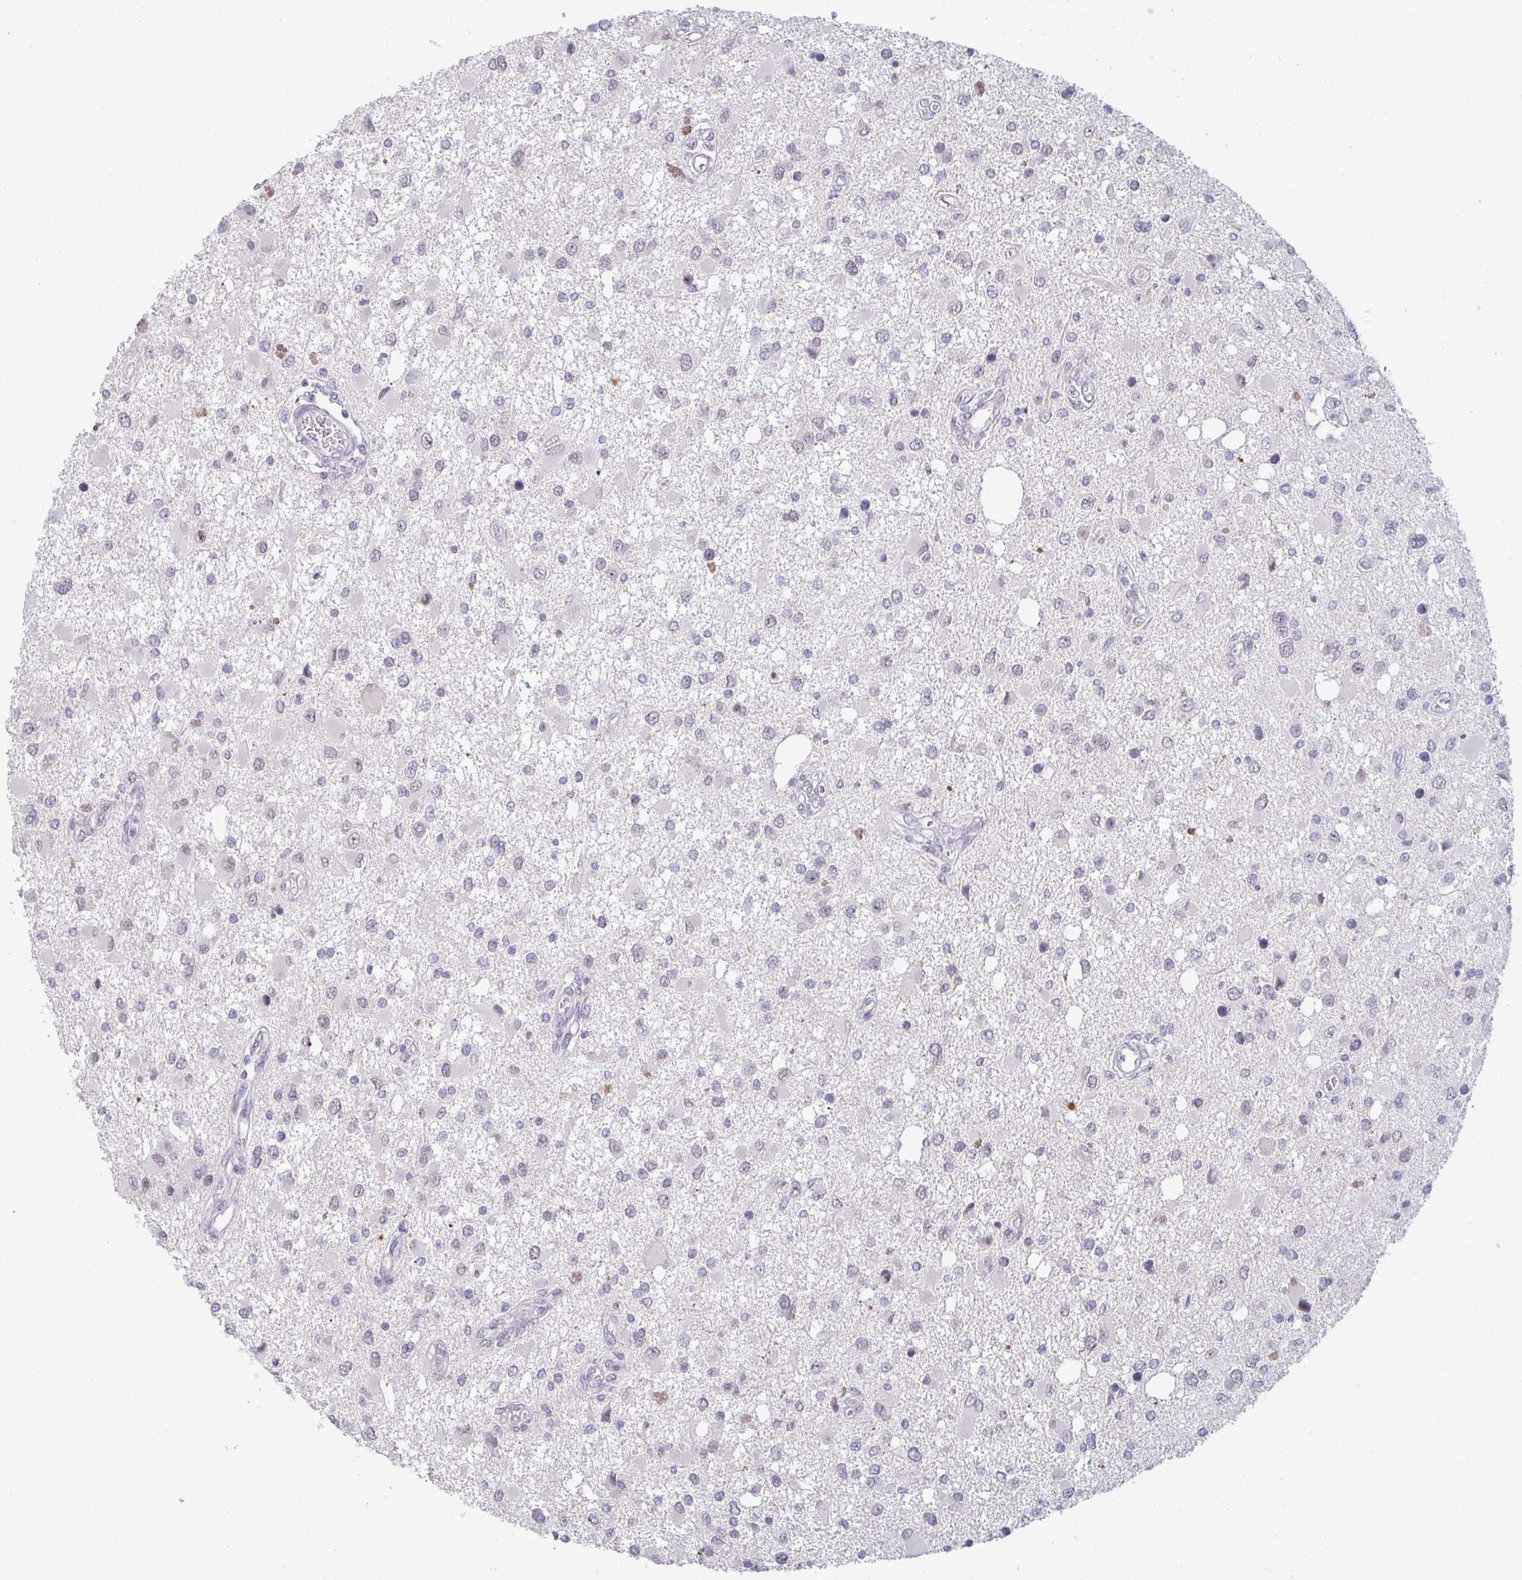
{"staining": {"intensity": "negative", "quantity": "none", "location": "none"}, "tissue": "glioma", "cell_type": "Tumor cells", "image_type": "cancer", "snomed": [{"axis": "morphology", "description": "Glioma, malignant, High grade"}, {"axis": "topography", "description": "Brain"}], "caption": "A high-resolution micrograph shows immunohistochemistry (IHC) staining of glioma, which demonstrates no significant staining in tumor cells.", "gene": "RNASEH1", "patient": {"sex": "male", "age": 53}}